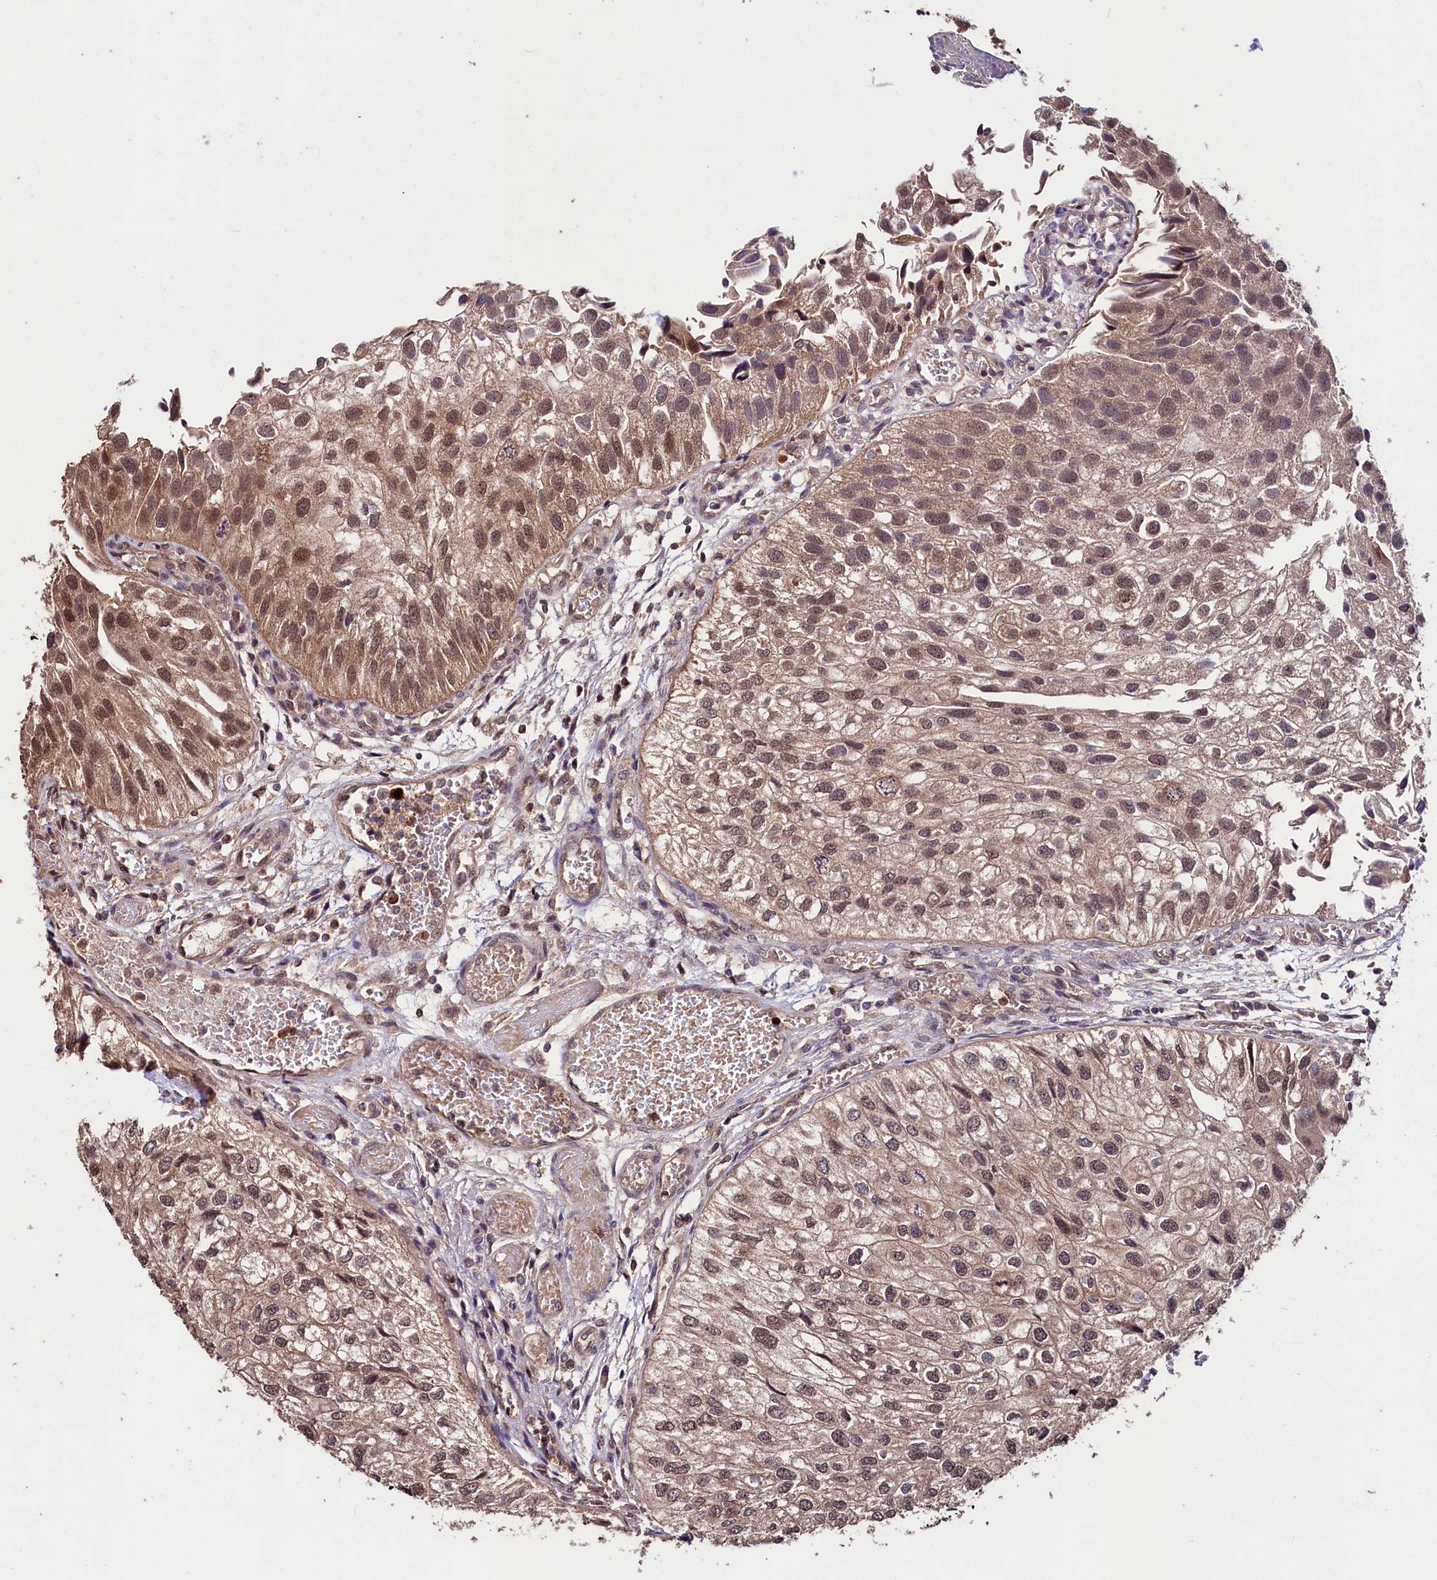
{"staining": {"intensity": "moderate", "quantity": ">75%", "location": "cytoplasmic/membranous,nuclear"}, "tissue": "urothelial cancer", "cell_type": "Tumor cells", "image_type": "cancer", "snomed": [{"axis": "morphology", "description": "Urothelial carcinoma, Low grade"}, {"axis": "topography", "description": "Urinary bladder"}], "caption": "Low-grade urothelial carcinoma tissue demonstrates moderate cytoplasmic/membranous and nuclear positivity in about >75% of tumor cells, visualized by immunohistochemistry. The staining is performed using DAB brown chromogen to label protein expression. The nuclei are counter-stained blue using hematoxylin.", "gene": "KLRB1", "patient": {"sex": "female", "age": 89}}